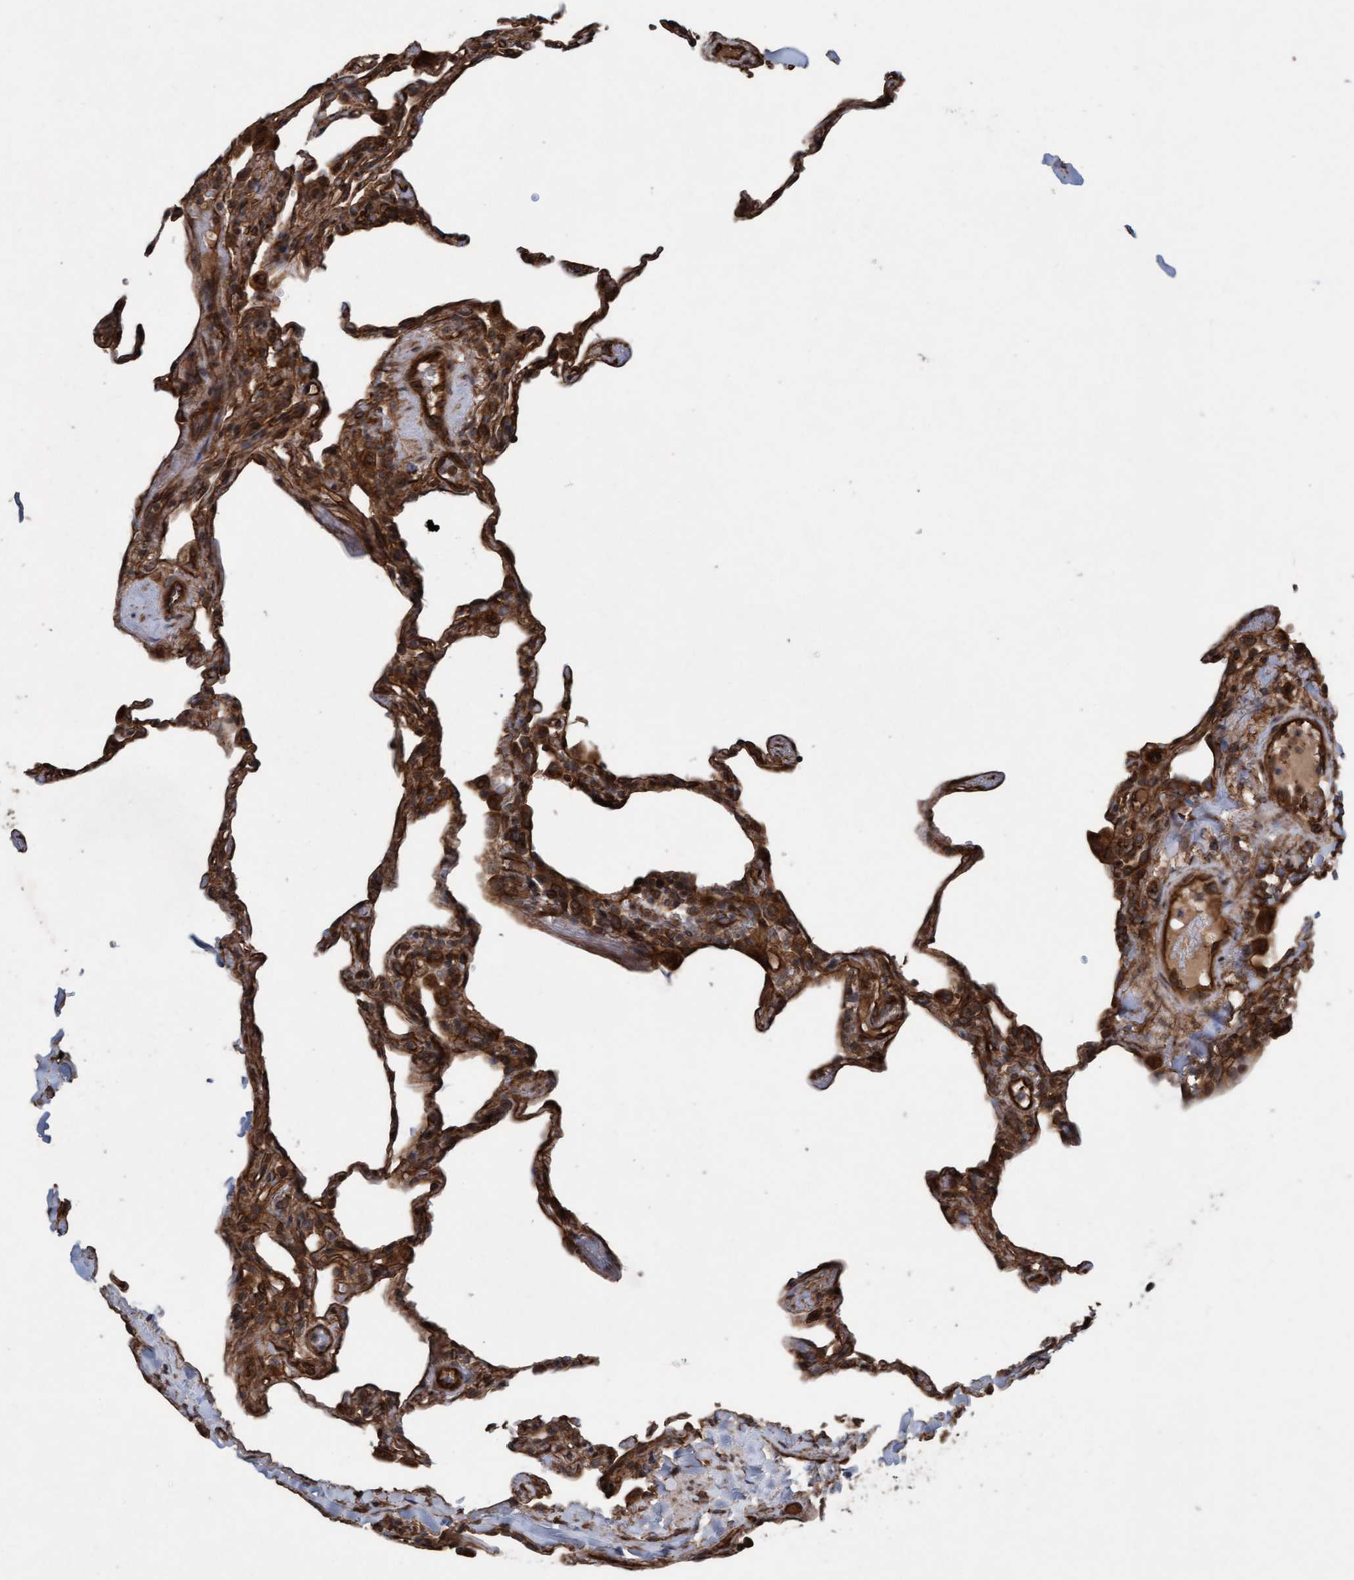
{"staining": {"intensity": "moderate", "quantity": "25%-75%", "location": "cytoplasmic/membranous,nuclear"}, "tissue": "lung", "cell_type": "Alveolar cells", "image_type": "normal", "snomed": [{"axis": "morphology", "description": "Normal tissue, NOS"}, {"axis": "topography", "description": "Lung"}], "caption": "Immunohistochemical staining of benign human lung displays moderate cytoplasmic/membranous,nuclear protein positivity in approximately 25%-75% of alveolar cells.", "gene": "CDC42EP4", "patient": {"sex": "male", "age": 59}}